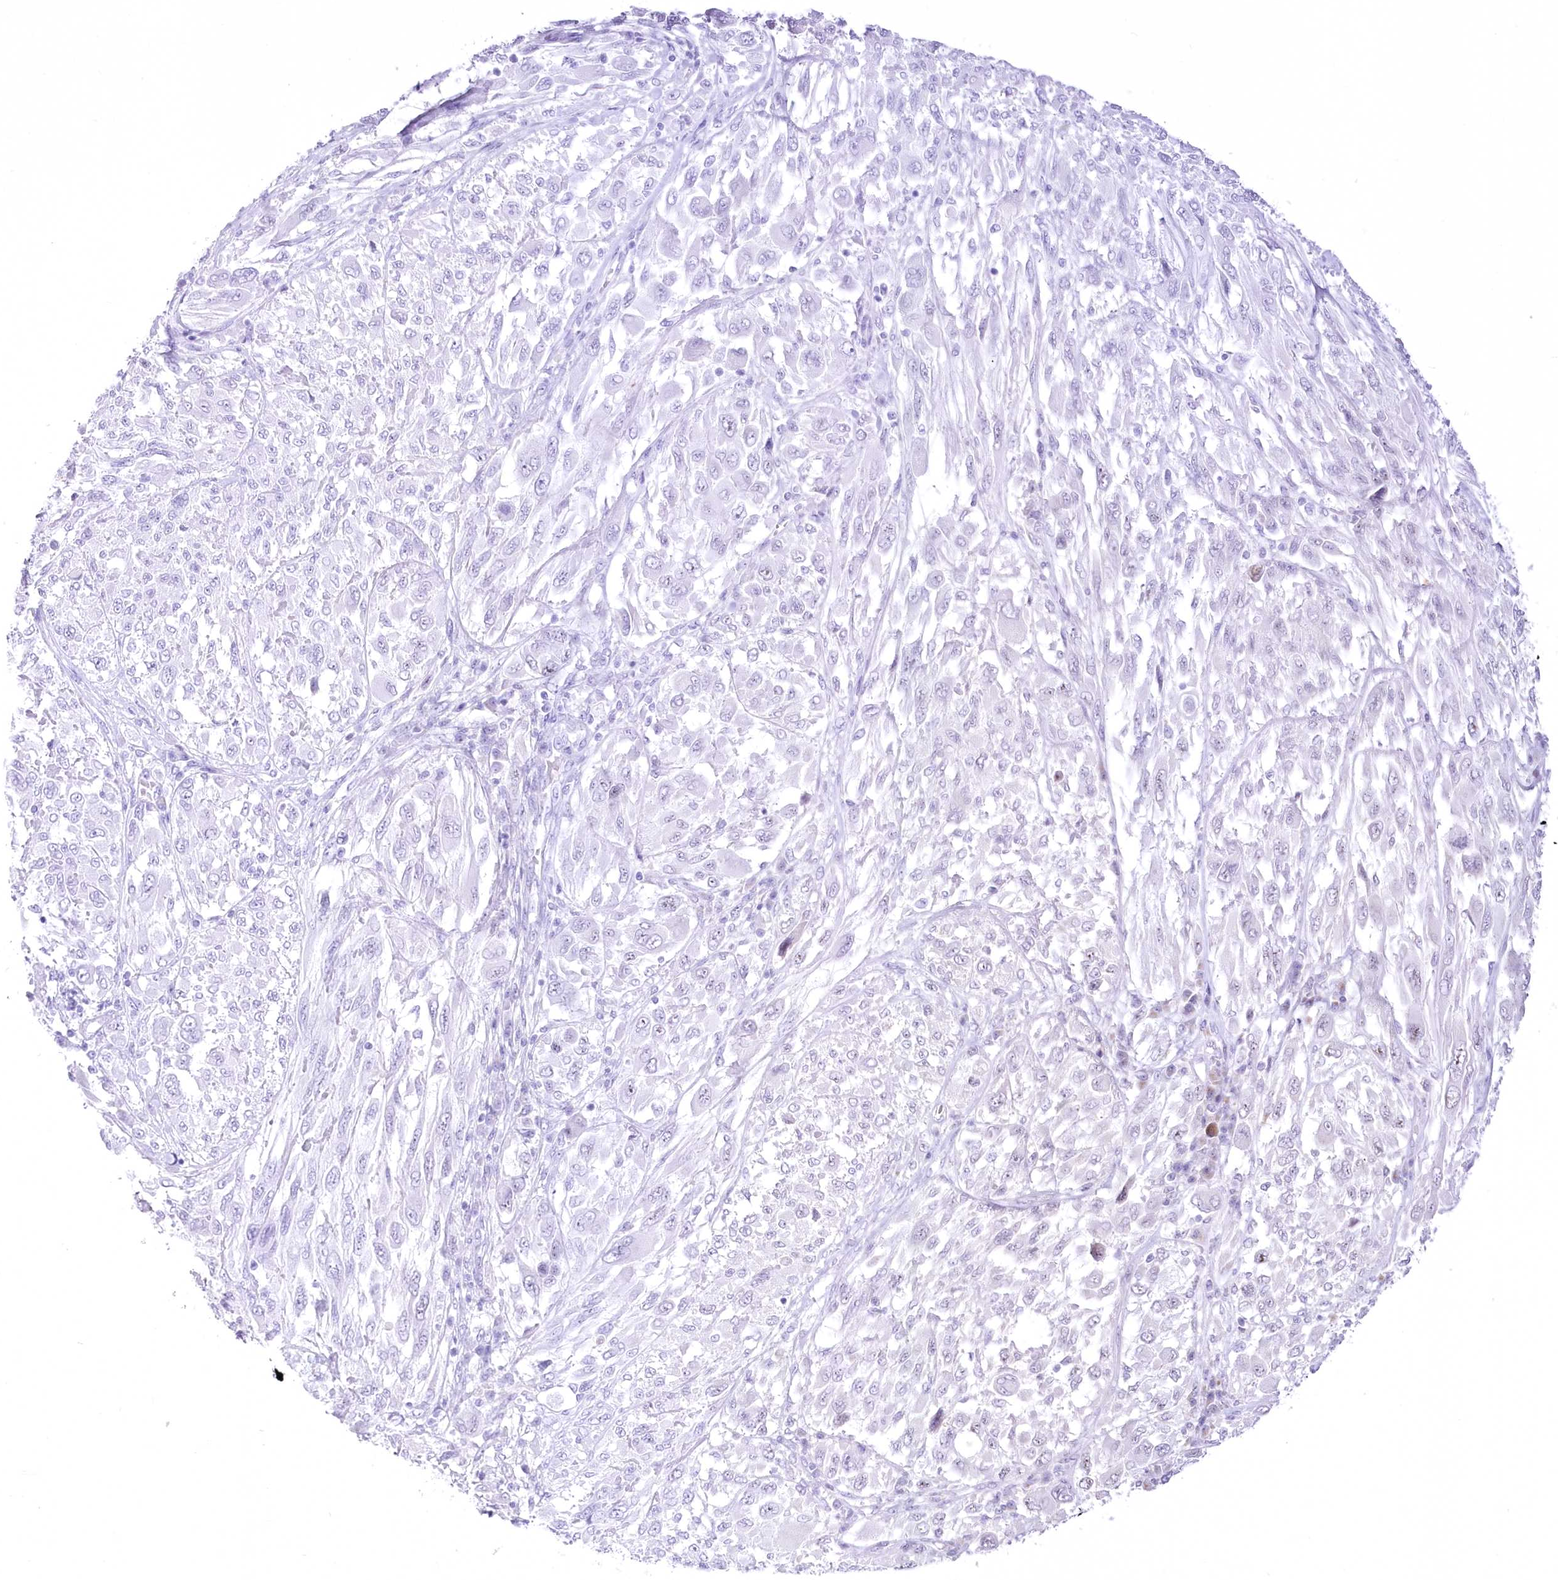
{"staining": {"intensity": "negative", "quantity": "none", "location": "none"}, "tissue": "melanoma", "cell_type": "Tumor cells", "image_type": "cancer", "snomed": [{"axis": "morphology", "description": "Malignant melanoma, NOS"}, {"axis": "topography", "description": "Skin"}], "caption": "Malignant melanoma was stained to show a protein in brown. There is no significant expression in tumor cells. (Stains: DAB immunohistochemistry with hematoxylin counter stain, Microscopy: brightfield microscopy at high magnification).", "gene": "BEND7", "patient": {"sex": "female", "age": 91}}